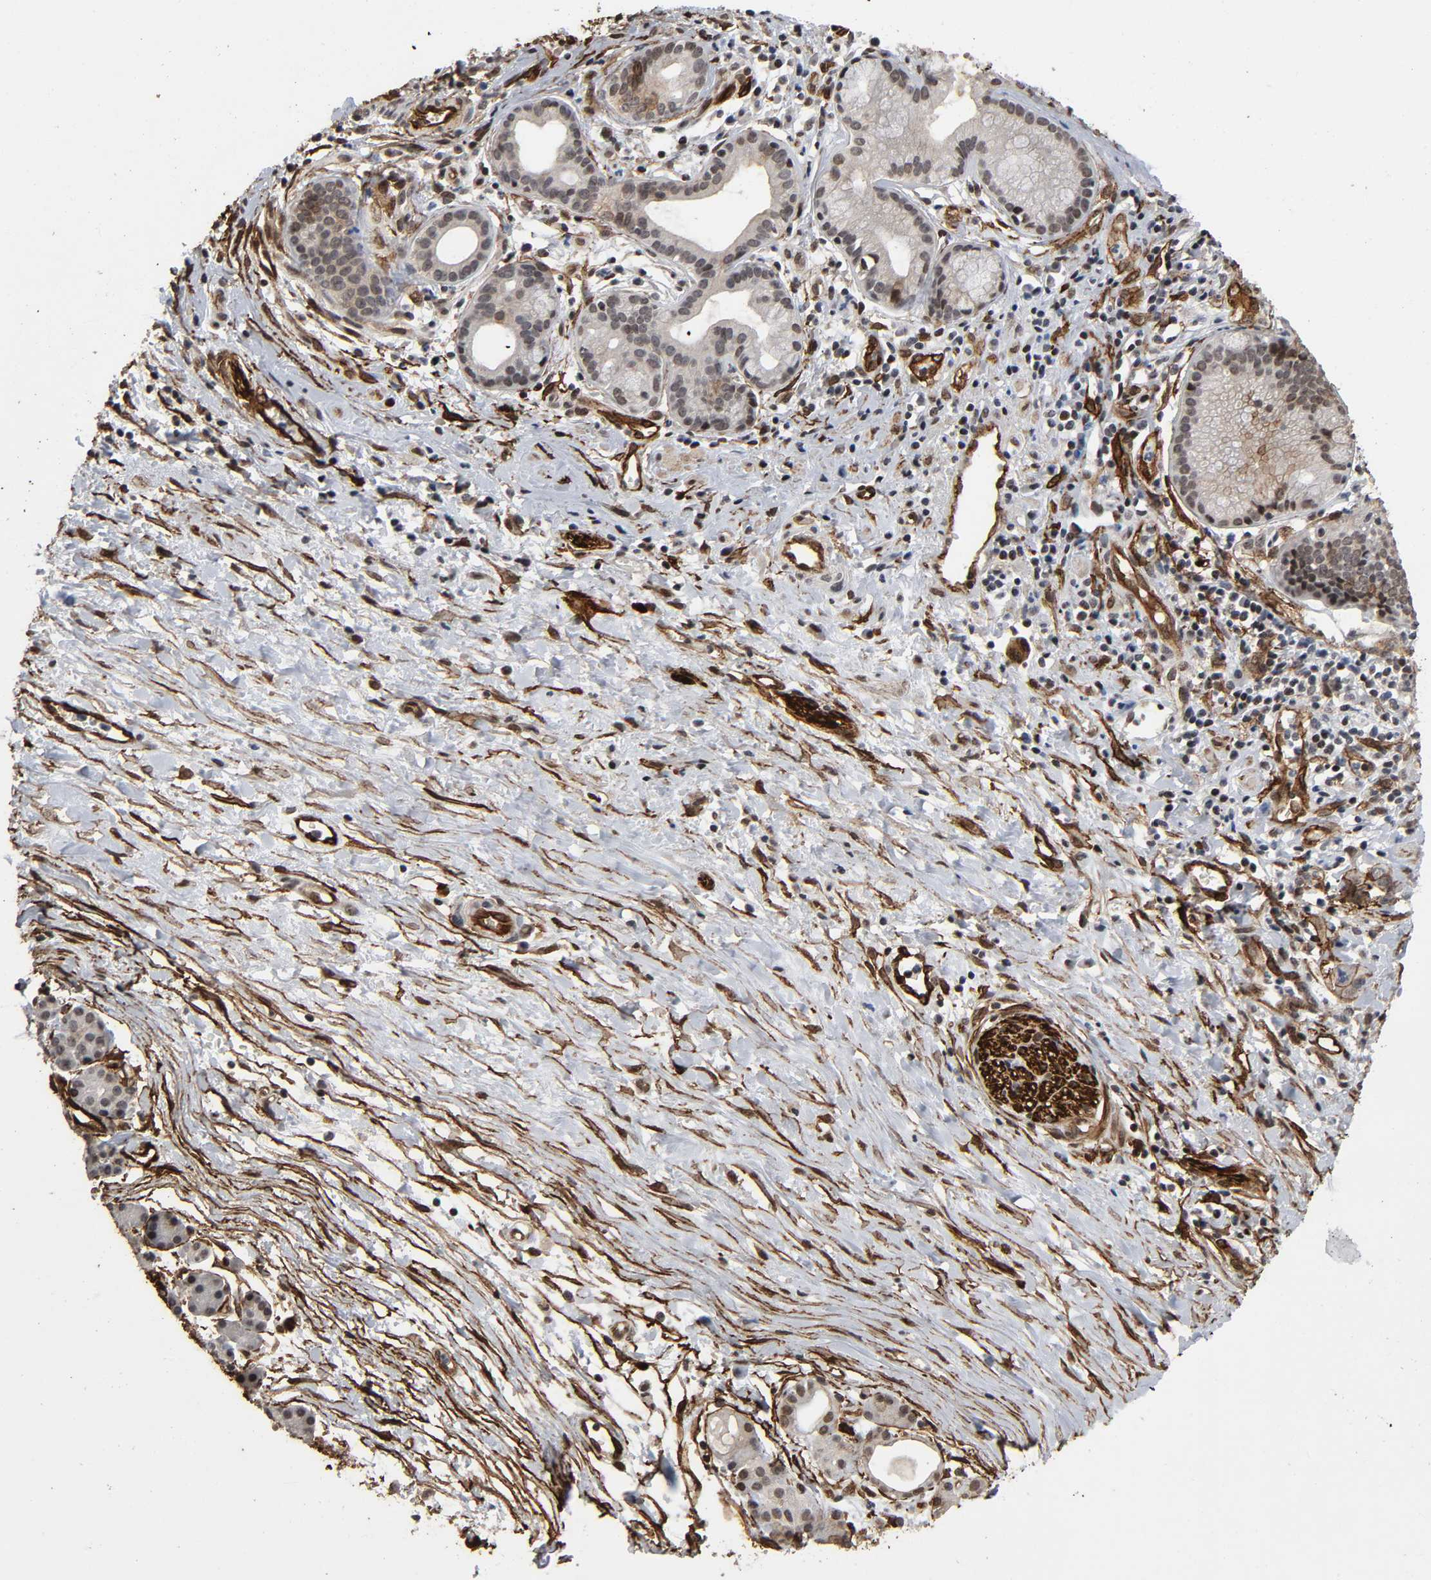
{"staining": {"intensity": "moderate", "quantity": ">75%", "location": "cytoplasmic/membranous,nuclear"}, "tissue": "pancreatic cancer", "cell_type": "Tumor cells", "image_type": "cancer", "snomed": [{"axis": "morphology", "description": "Adenocarcinoma, NOS"}, {"axis": "topography", "description": "Pancreas"}], "caption": "Protein staining displays moderate cytoplasmic/membranous and nuclear staining in approximately >75% of tumor cells in adenocarcinoma (pancreatic).", "gene": "AHNAK2", "patient": {"sex": "female", "age": 60}}